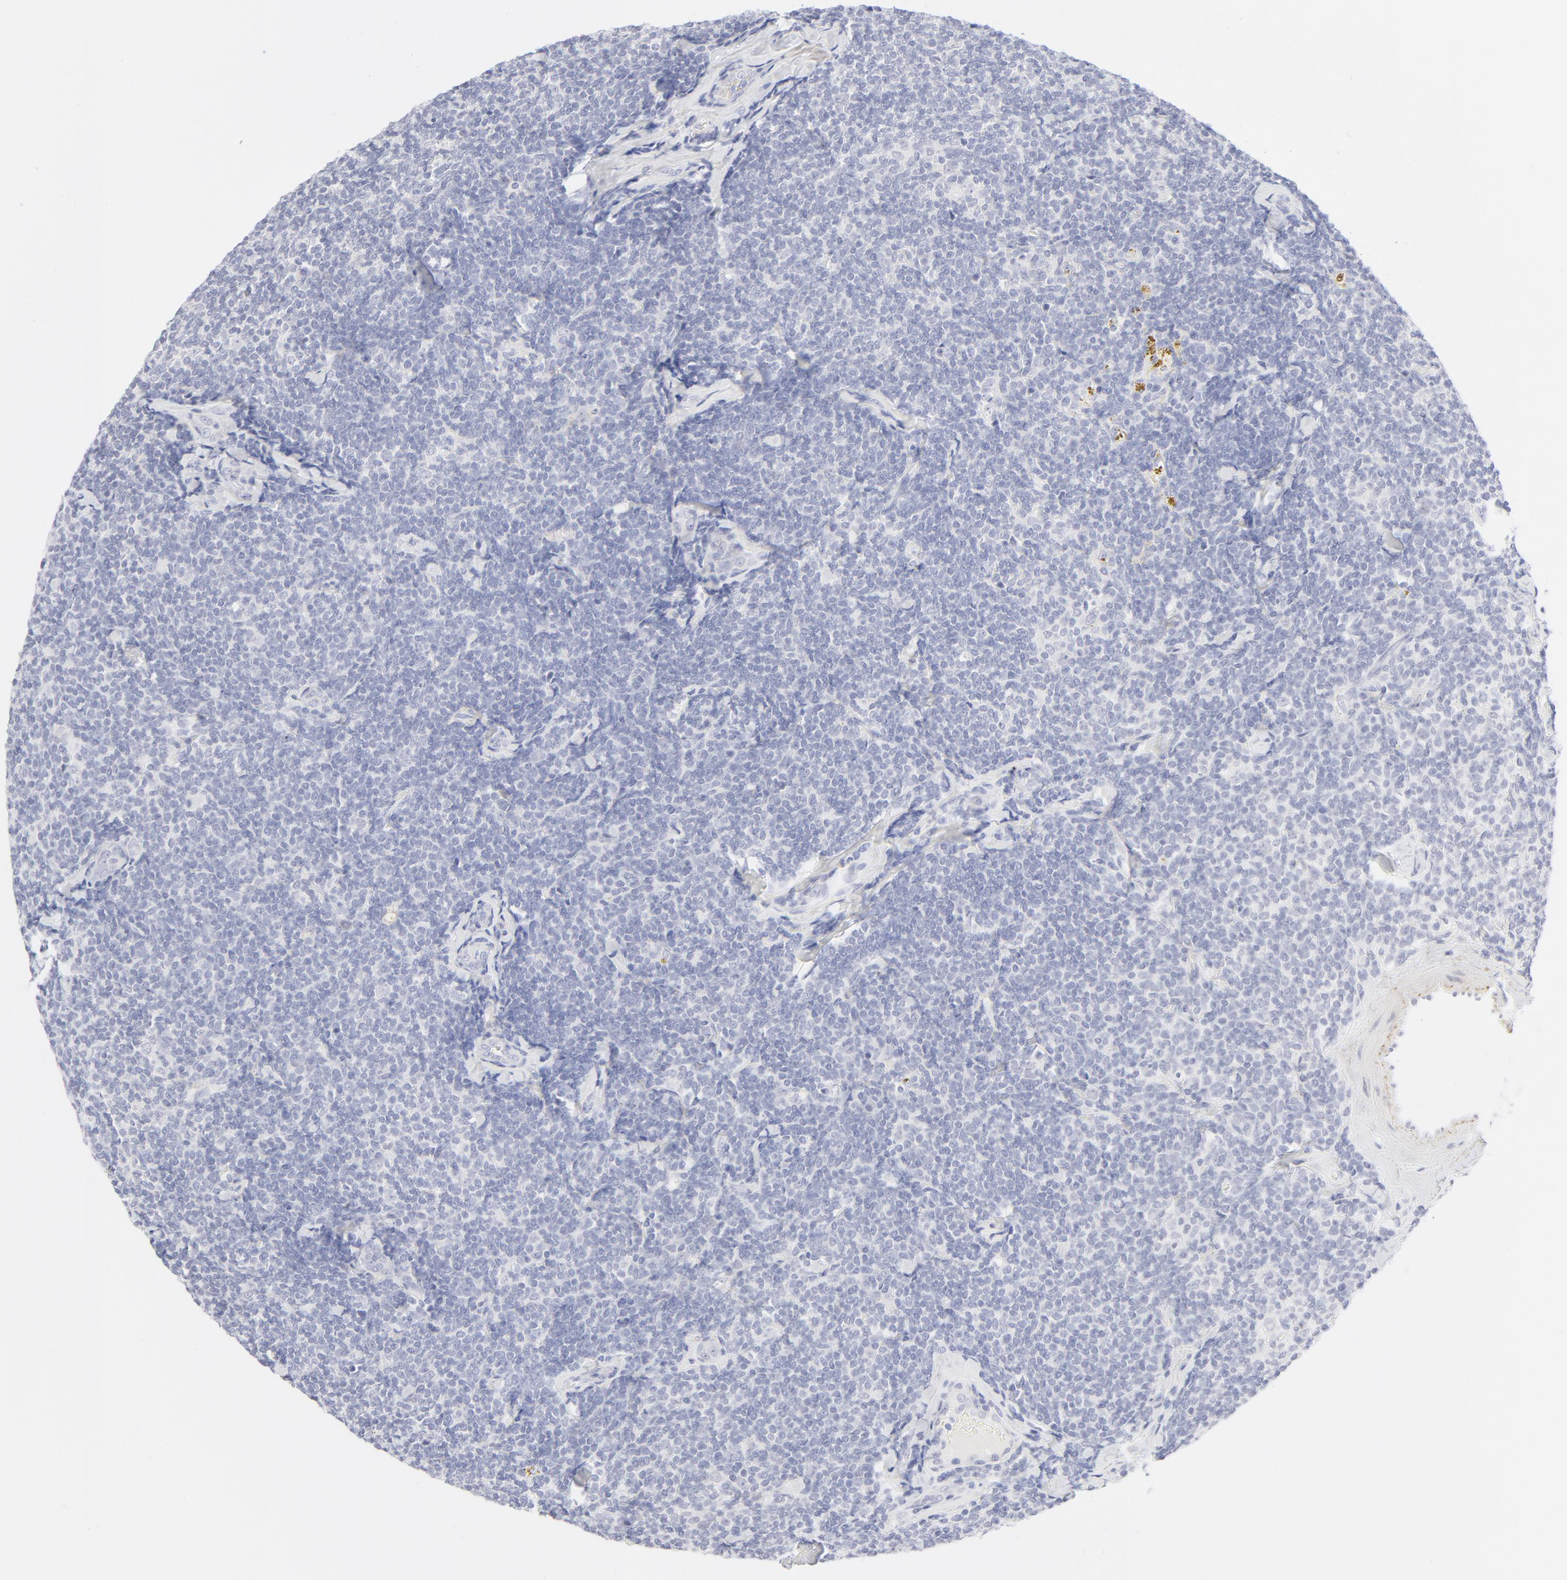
{"staining": {"intensity": "negative", "quantity": "none", "location": "none"}, "tissue": "lymphoma", "cell_type": "Tumor cells", "image_type": "cancer", "snomed": [{"axis": "morphology", "description": "Malignant lymphoma, non-Hodgkin's type, Low grade"}, {"axis": "topography", "description": "Lymph node"}], "caption": "The image shows no staining of tumor cells in low-grade malignant lymphoma, non-Hodgkin's type.", "gene": "NPNT", "patient": {"sex": "female", "age": 56}}